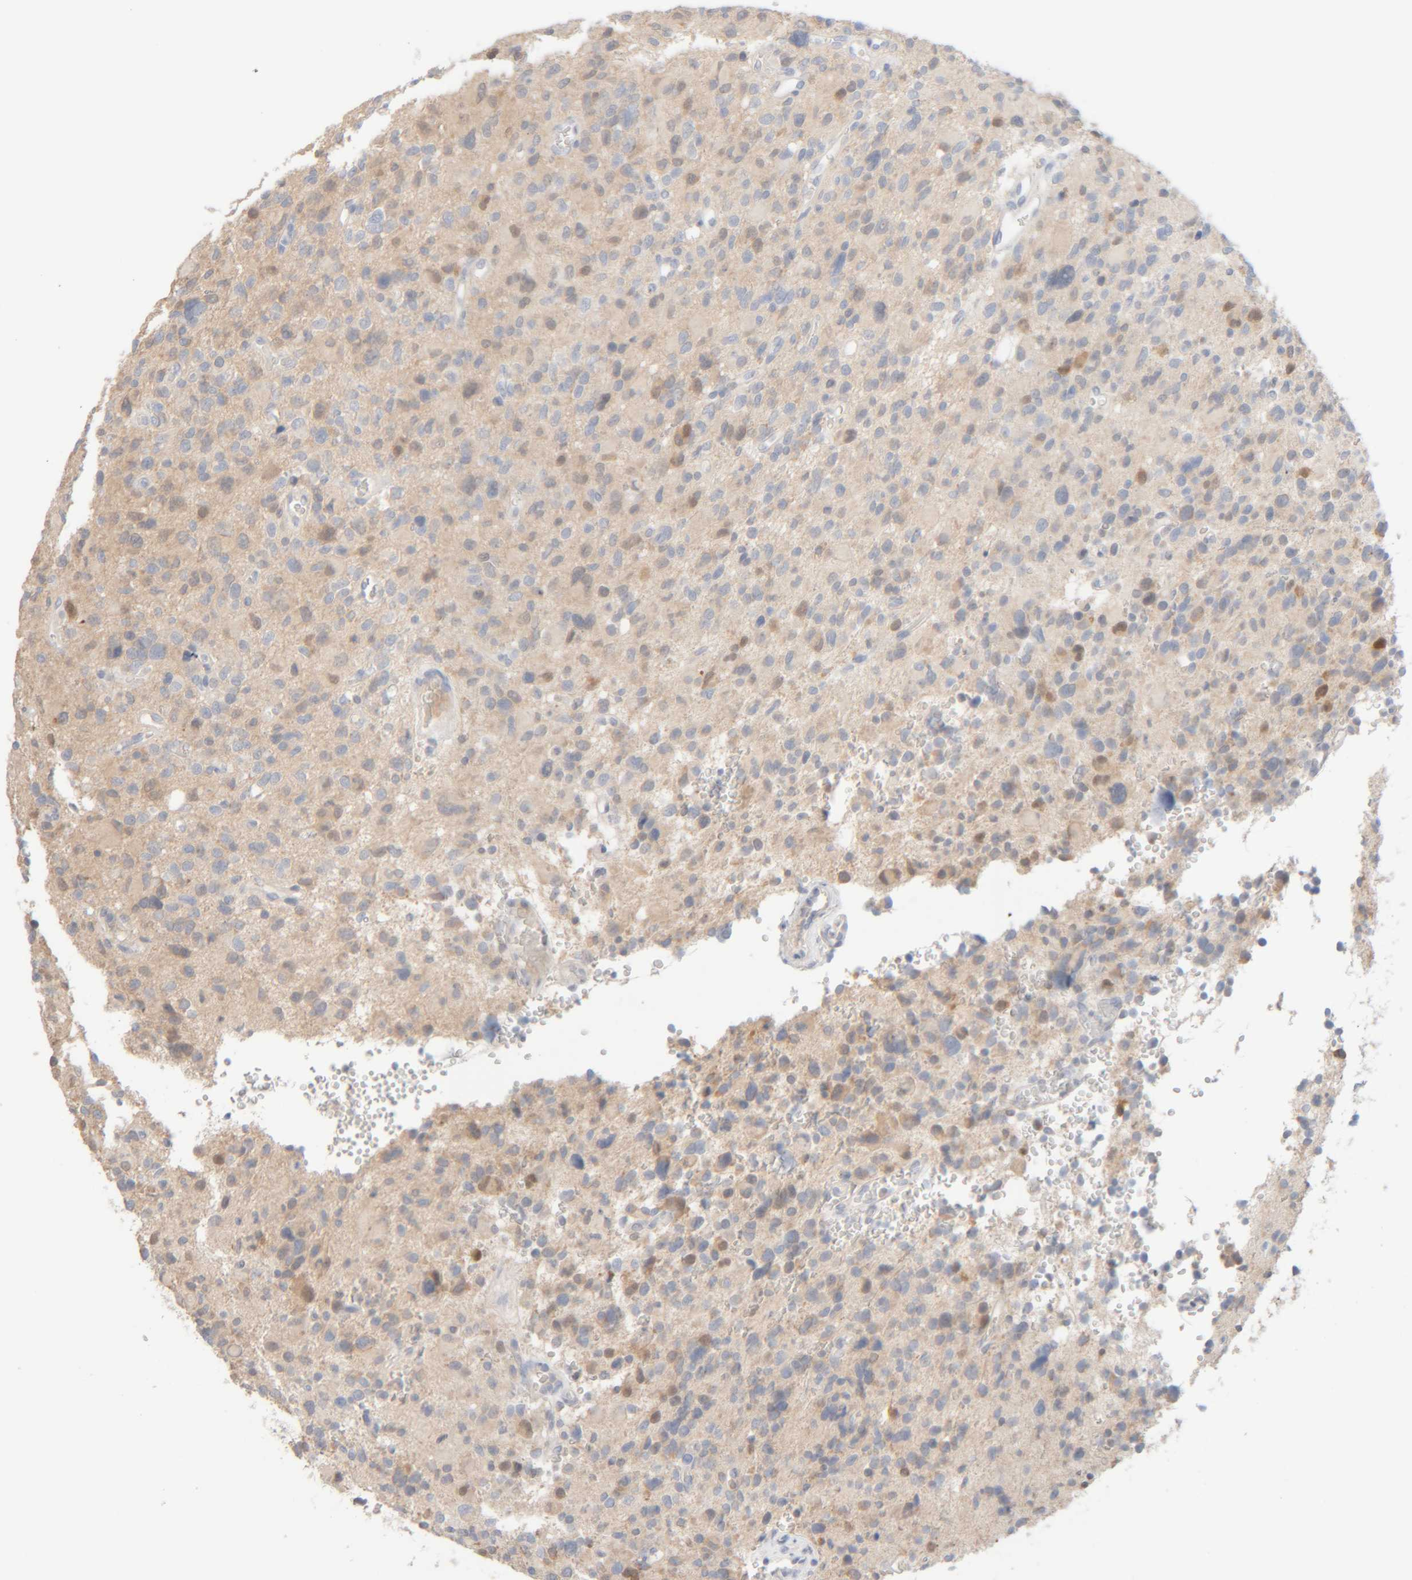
{"staining": {"intensity": "weak", "quantity": "<25%", "location": "cytoplasmic/membranous"}, "tissue": "glioma", "cell_type": "Tumor cells", "image_type": "cancer", "snomed": [{"axis": "morphology", "description": "Glioma, malignant, High grade"}, {"axis": "topography", "description": "Brain"}], "caption": "A micrograph of human high-grade glioma (malignant) is negative for staining in tumor cells. The staining was performed using DAB (3,3'-diaminobenzidine) to visualize the protein expression in brown, while the nuclei were stained in blue with hematoxylin (Magnification: 20x).", "gene": "RIDA", "patient": {"sex": "male", "age": 48}}